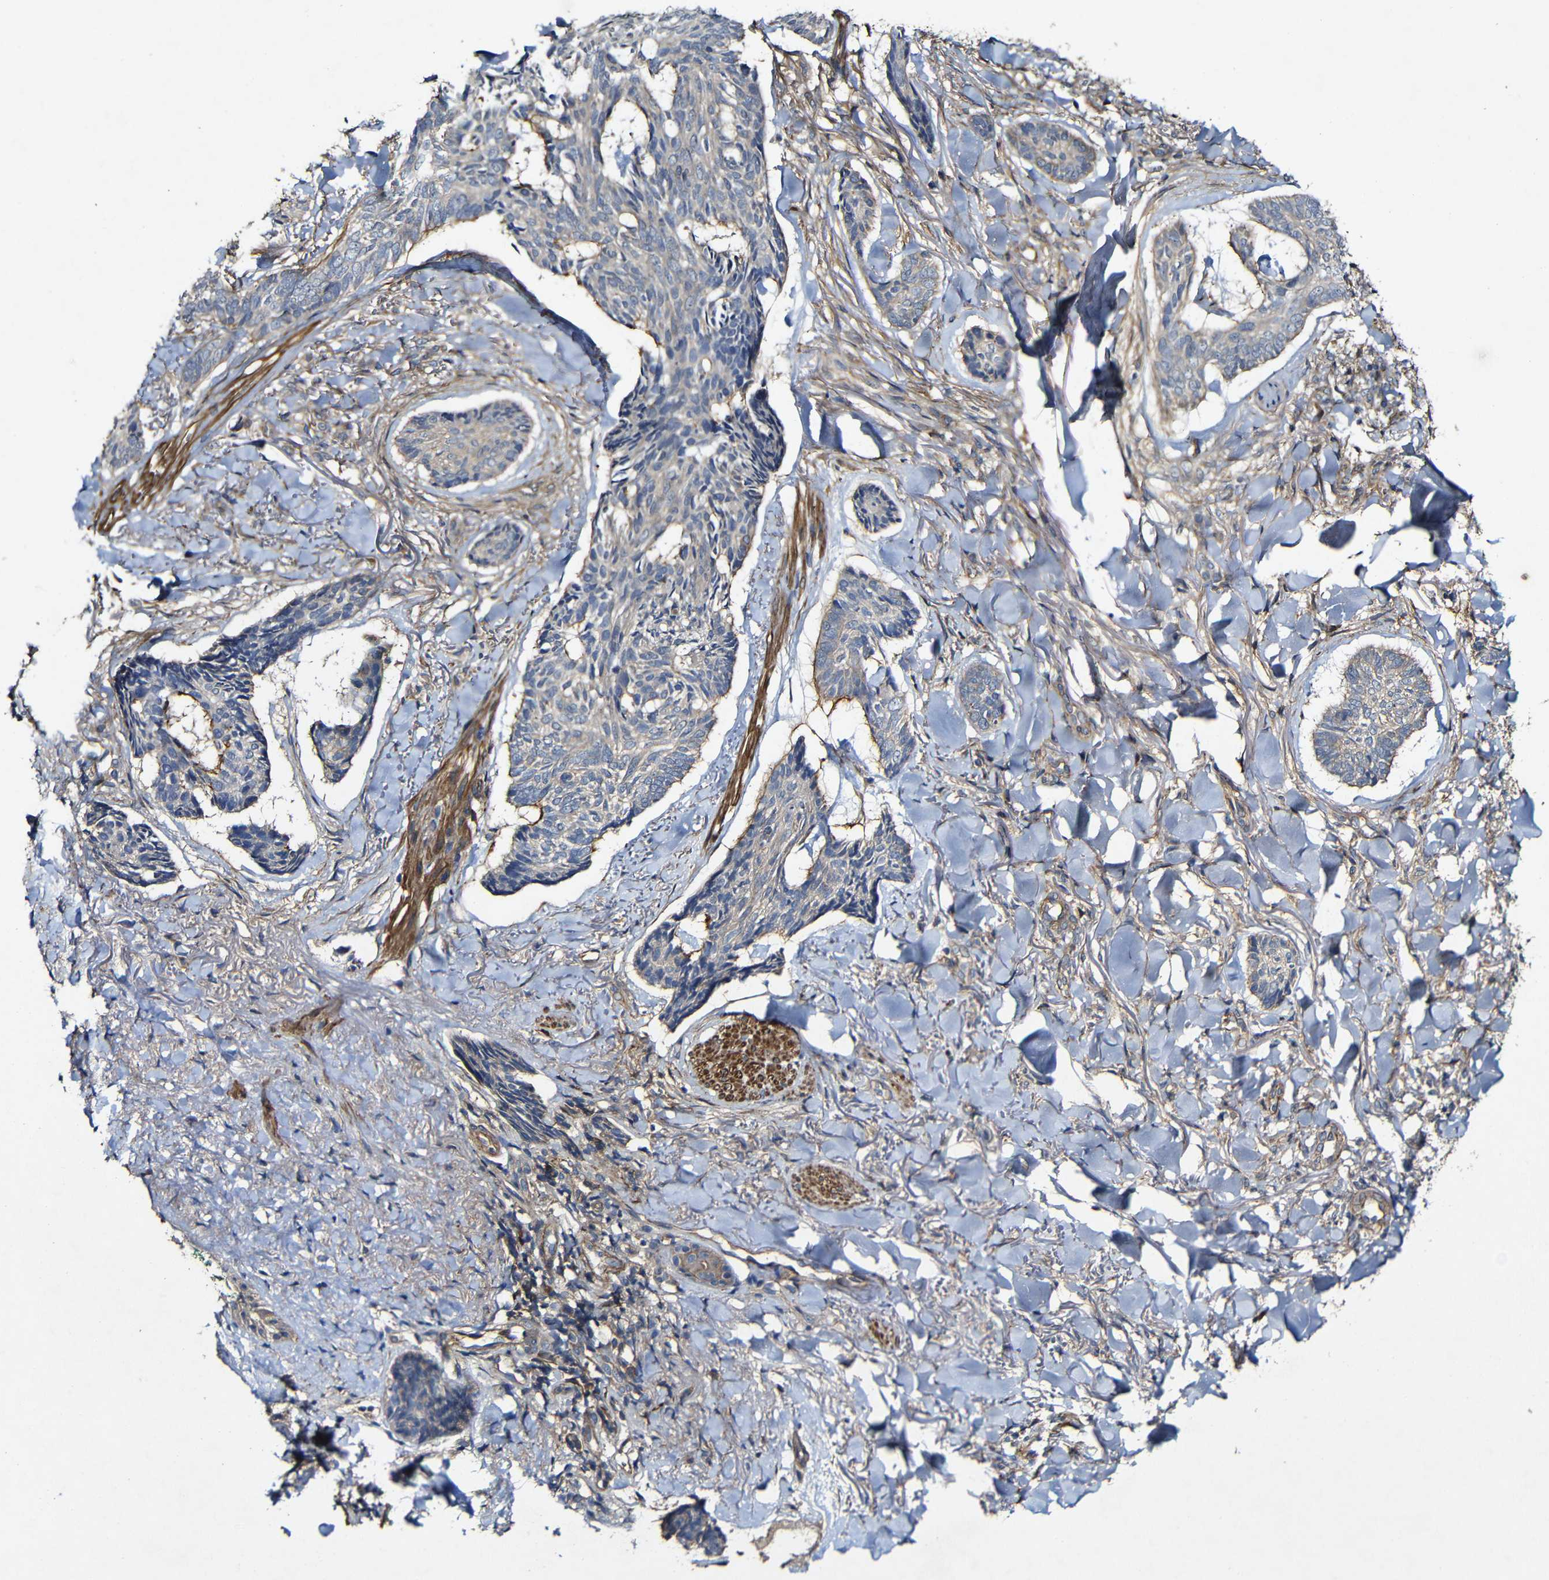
{"staining": {"intensity": "weak", "quantity": "<25%", "location": "cytoplasmic/membranous"}, "tissue": "skin cancer", "cell_type": "Tumor cells", "image_type": "cancer", "snomed": [{"axis": "morphology", "description": "Basal cell carcinoma"}, {"axis": "topography", "description": "Skin"}], "caption": "Tumor cells are negative for protein expression in human basal cell carcinoma (skin).", "gene": "GSDME", "patient": {"sex": "male", "age": 43}}